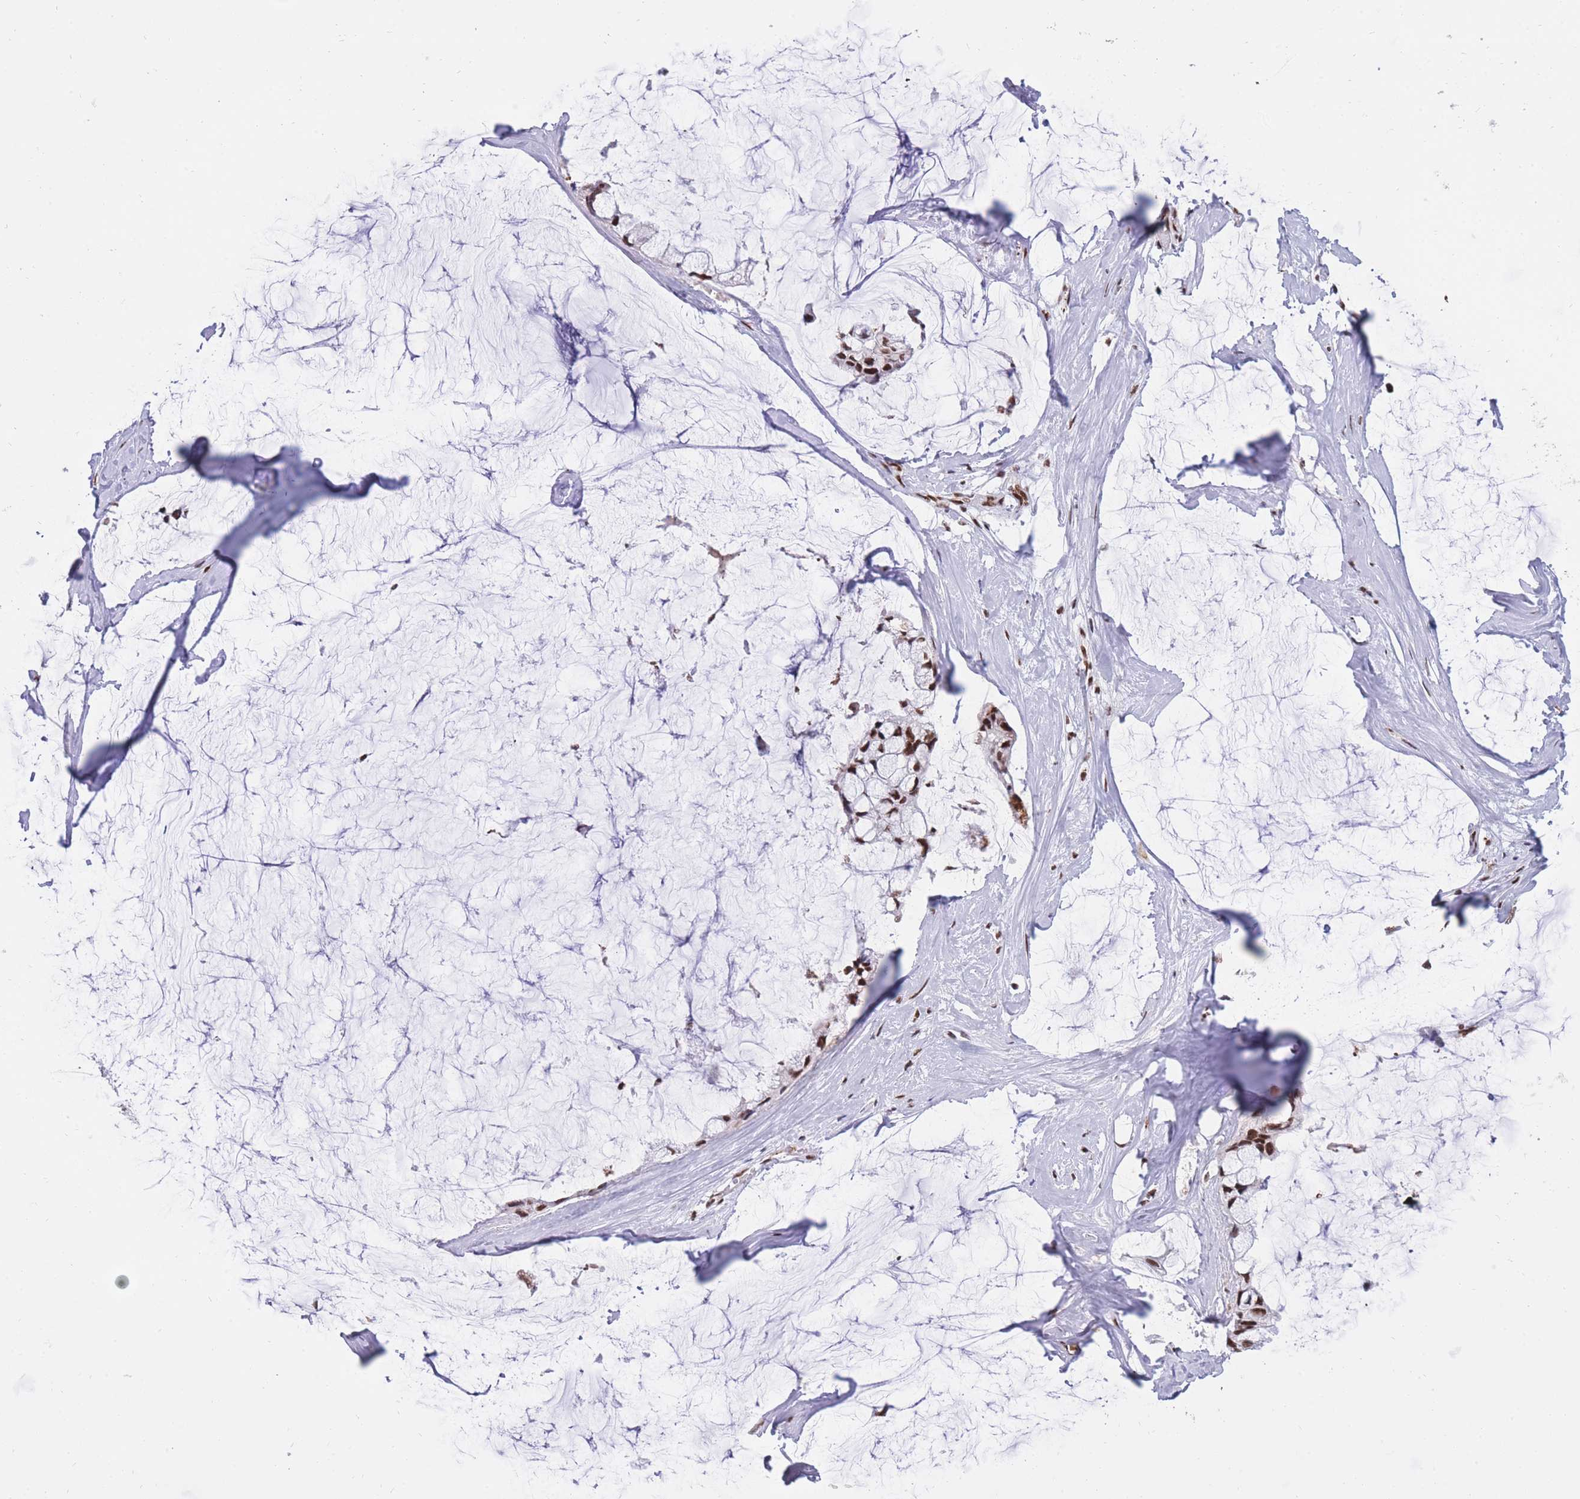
{"staining": {"intensity": "strong", "quantity": ">75%", "location": "nuclear"}, "tissue": "ovarian cancer", "cell_type": "Tumor cells", "image_type": "cancer", "snomed": [{"axis": "morphology", "description": "Cystadenocarcinoma, mucinous, NOS"}, {"axis": "topography", "description": "Ovary"}], "caption": "This is an image of immunohistochemistry staining of ovarian cancer, which shows strong staining in the nuclear of tumor cells.", "gene": "PRPF19", "patient": {"sex": "female", "age": 39}}